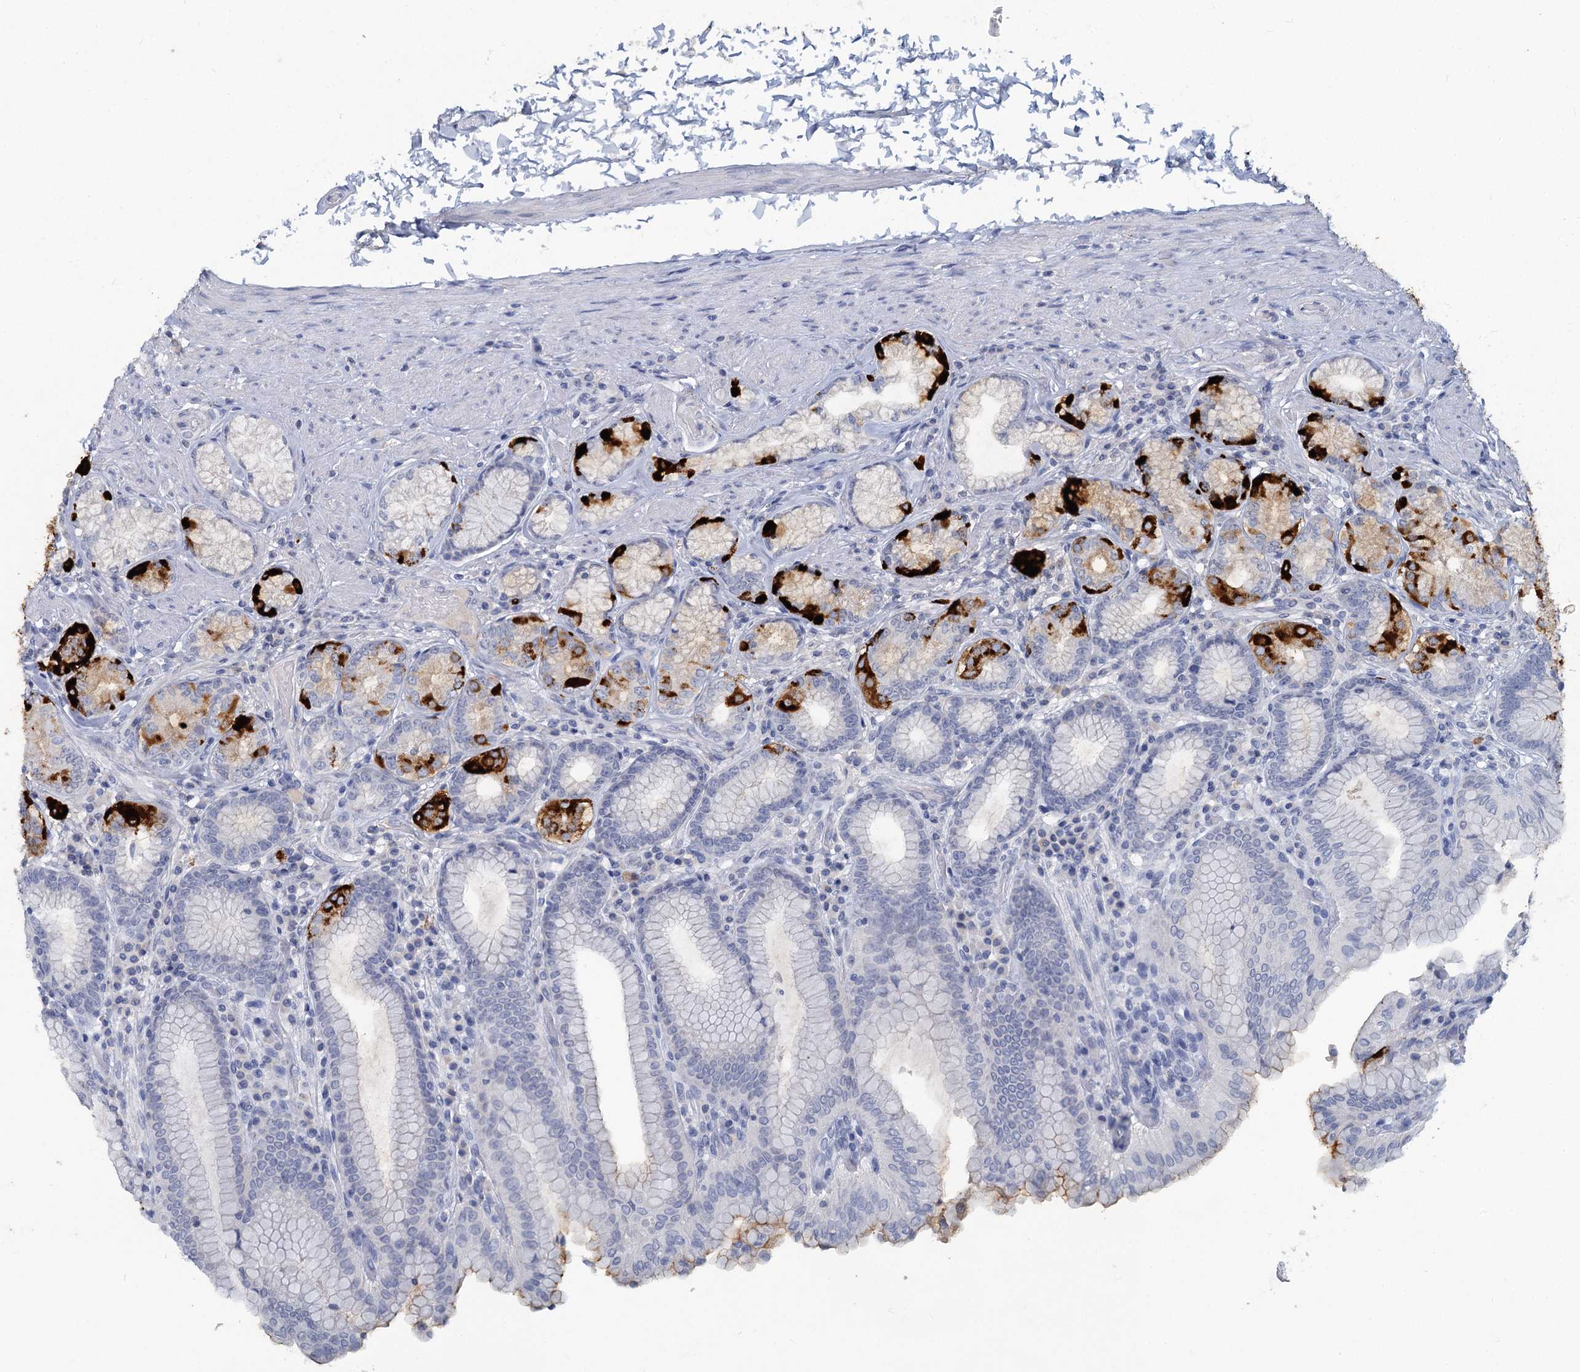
{"staining": {"intensity": "strong", "quantity": "<25%", "location": "cytoplasmic/membranous"}, "tissue": "stomach", "cell_type": "Glandular cells", "image_type": "normal", "snomed": [{"axis": "morphology", "description": "Normal tissue, NOS"}, {"axis": "topography", "description": "Stomach, upper"}, {"axis": "topography", "description": "Stomach, lower"}], "caption": "This is a histology image of IHC staining of normal stomach, which shows strong expression in the cytoplasmic/membranous of glandular cells.", "gene": "CHGA", "patient": {"sex": "female", "age": 76}}